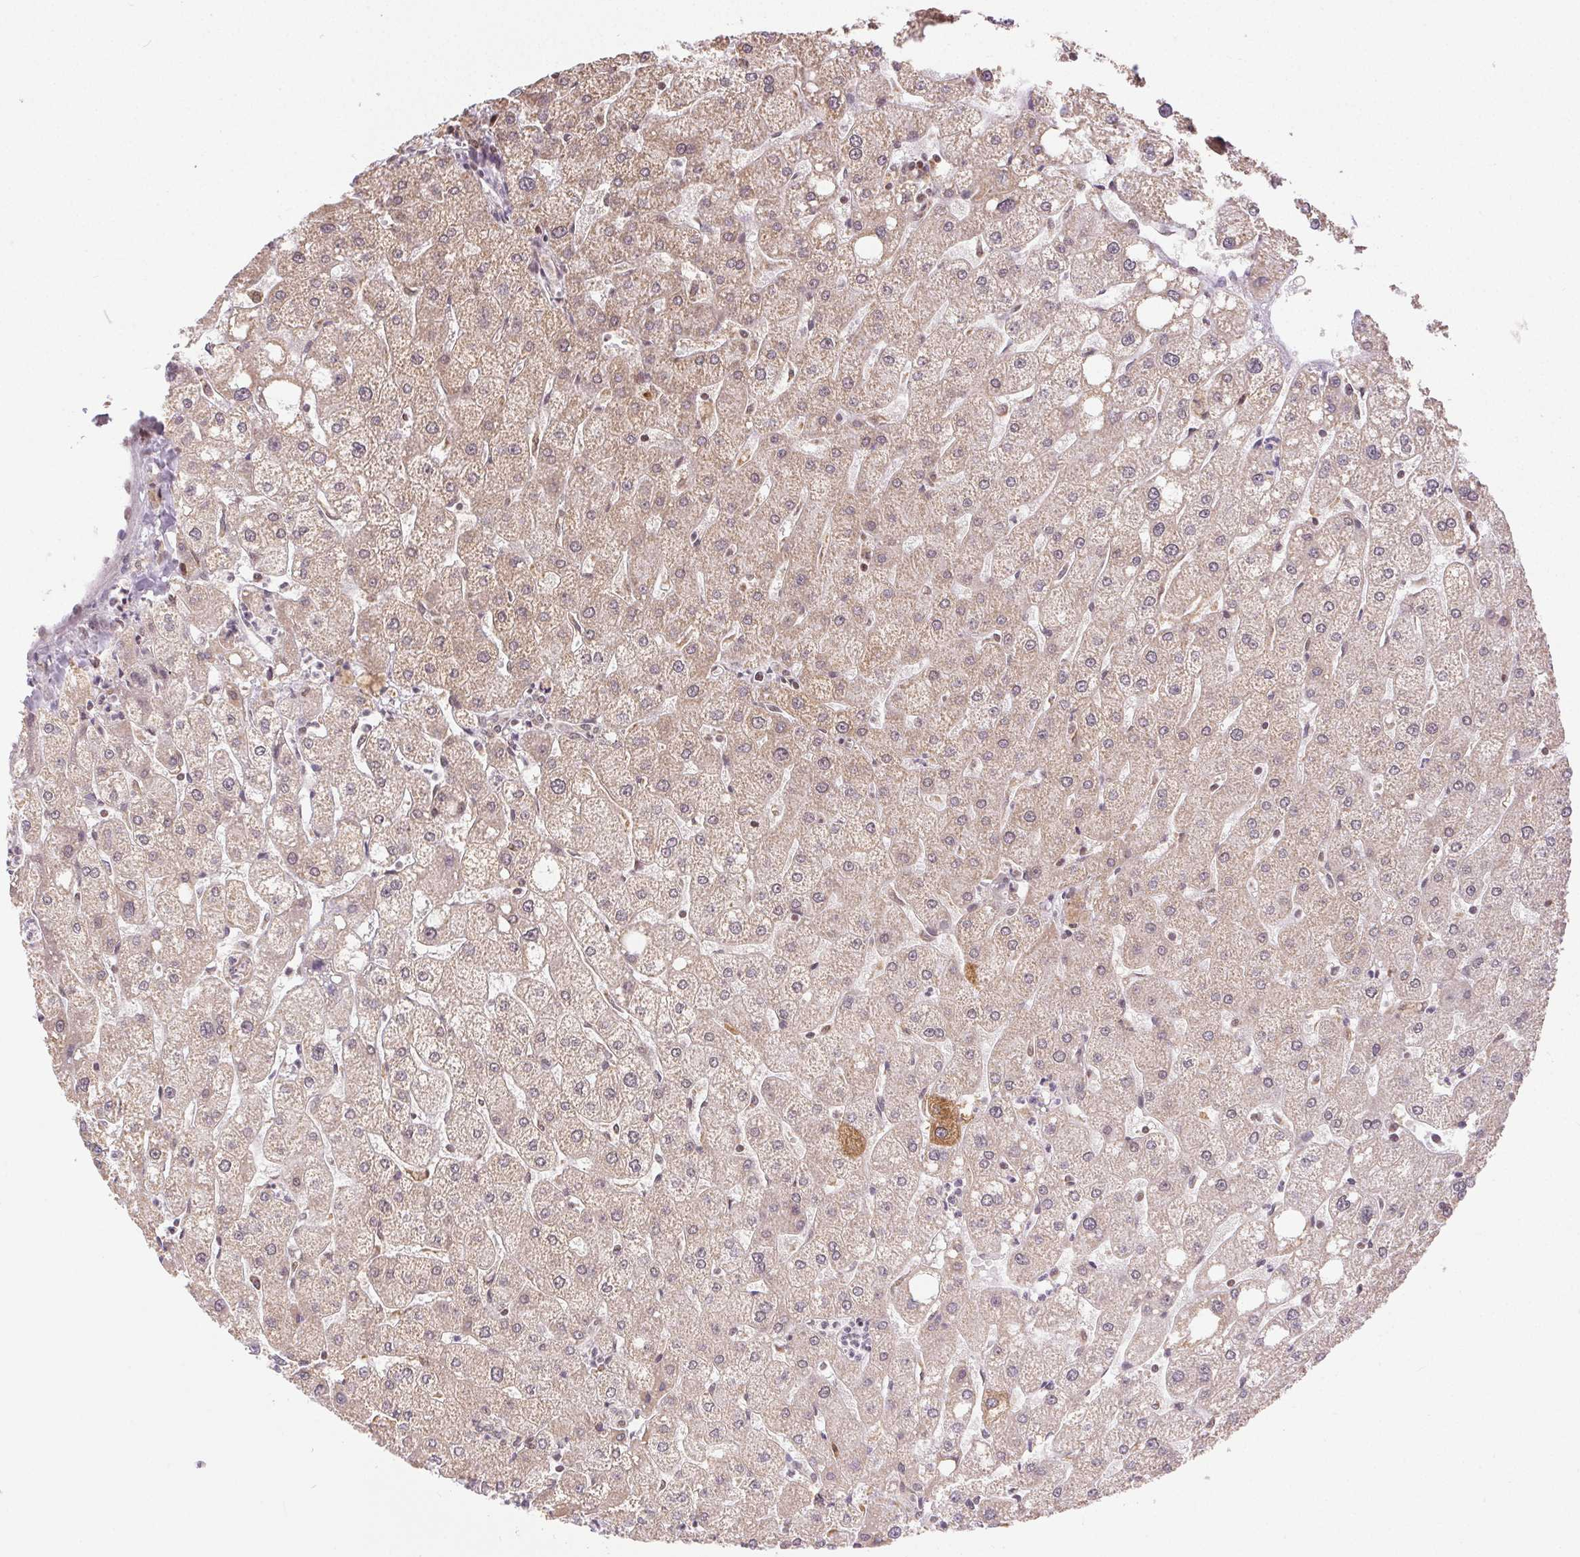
{"staining": {"intensity": "weak", "quantity": ">75%", "location": "cytoplasmic/membranous,nuclear"}, "tissue": "liver", "cell_type": "Cholangiocytes", "image_type": "normal", "snomed": [{"axis": "morphology", "description": "Normal tissue, NOS"}, {"axis": "topography", "description": "Liver"}], "caption": "A histopathology image of liver stained for a protein displays weak cytoplasmic/membranous,nuclear brown staining in cholangiocytes. The staining is performed using DAB brown chromogen to label protein expression. The nuclei are counter-stained blue using hematoxylin.", "gene": "PIWIL4", "patient": {"sex": "male", "age": 67}}